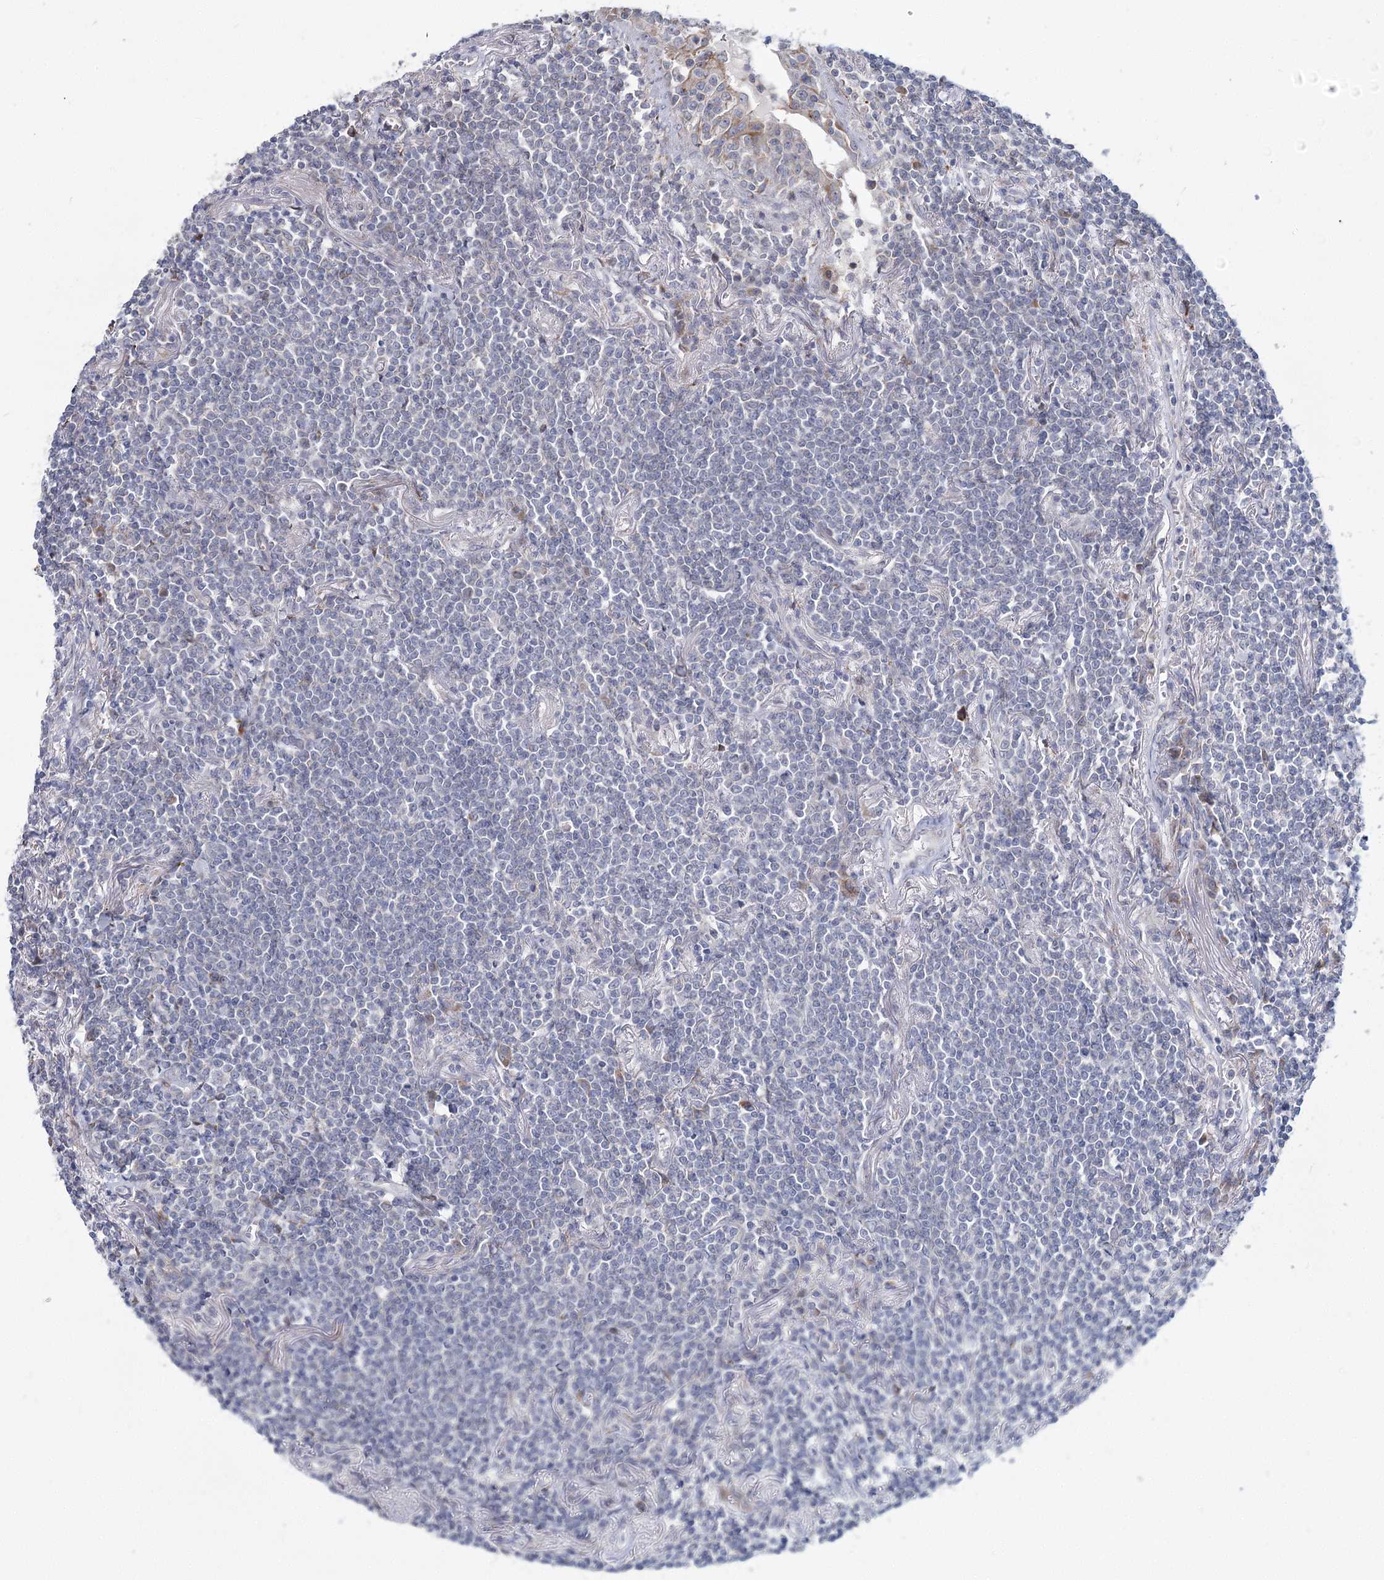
{"staining": {"intensity": "negative", "quantity": "none", "location": "none"}, "tissue": "lymphoma", "cell_type": "Tumor cells", "image_type": "cancer", "snomed": [{"axis": "morphology", "description": "Malignant lymphoma, non-Hodgkin's type, Low grade"}, {"axis": "topography", "description": "Lung"}], "caption": "An IHC photomicrograph of low-grade malignant lymphoma, non-Hodgkin's type is shown. There is no staining in tumor cells of low-grade malignant lymphoma, non-Hodgkin's type.", "gene": "CPLANE1", "patient": {"sex": "female", "age": 71}}